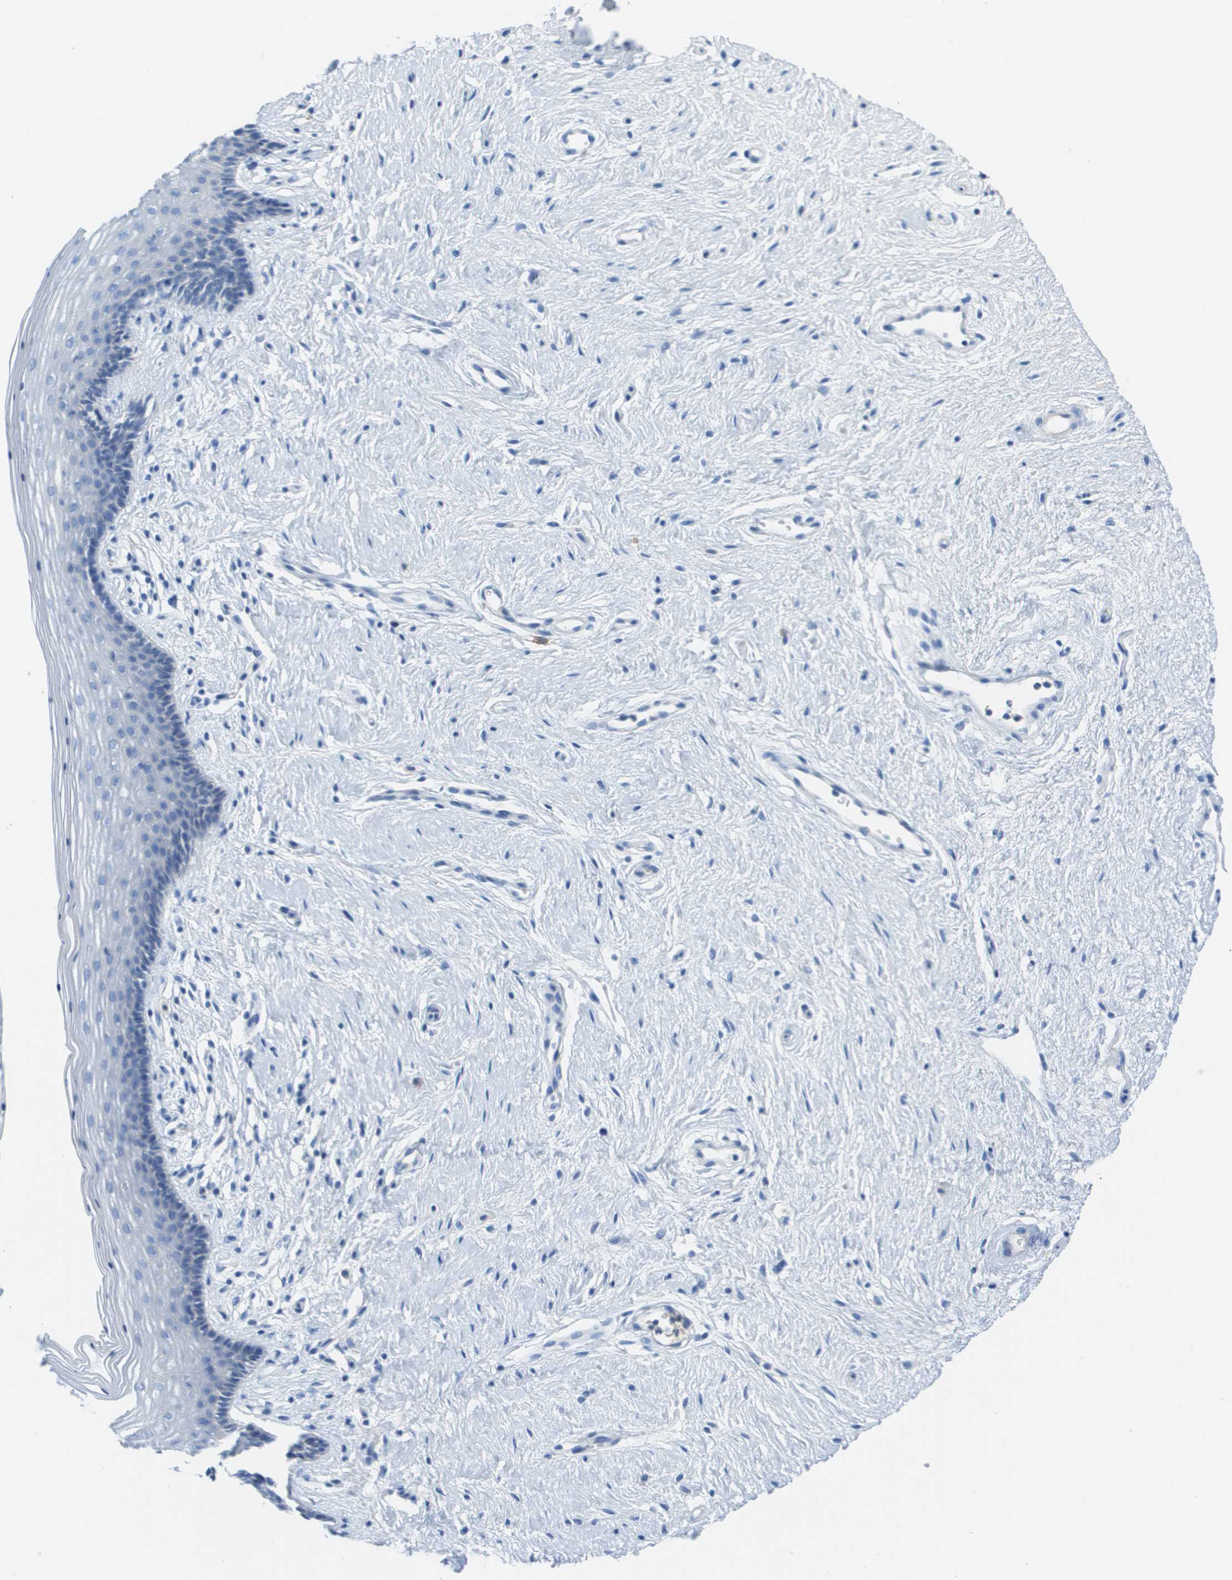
{"staining": {"intensity": "negative", "quantity": "none", "location": "none"}, "tissue": "vagina", "cell_type": "Squamous epithelial cells", "image_type": "normal", "snomed": [{"axis": "morphology", "description": "Normal tissue, NOS"}, {"axis": "topography", "description": "Vagina"}], "caption": "This is an immunohistochemistry (IHC) image of normal human vagina. There is no expression in squamous epithelial cells.", "gene": "CD46", "patient": {"sex": "female", "age": 44}}